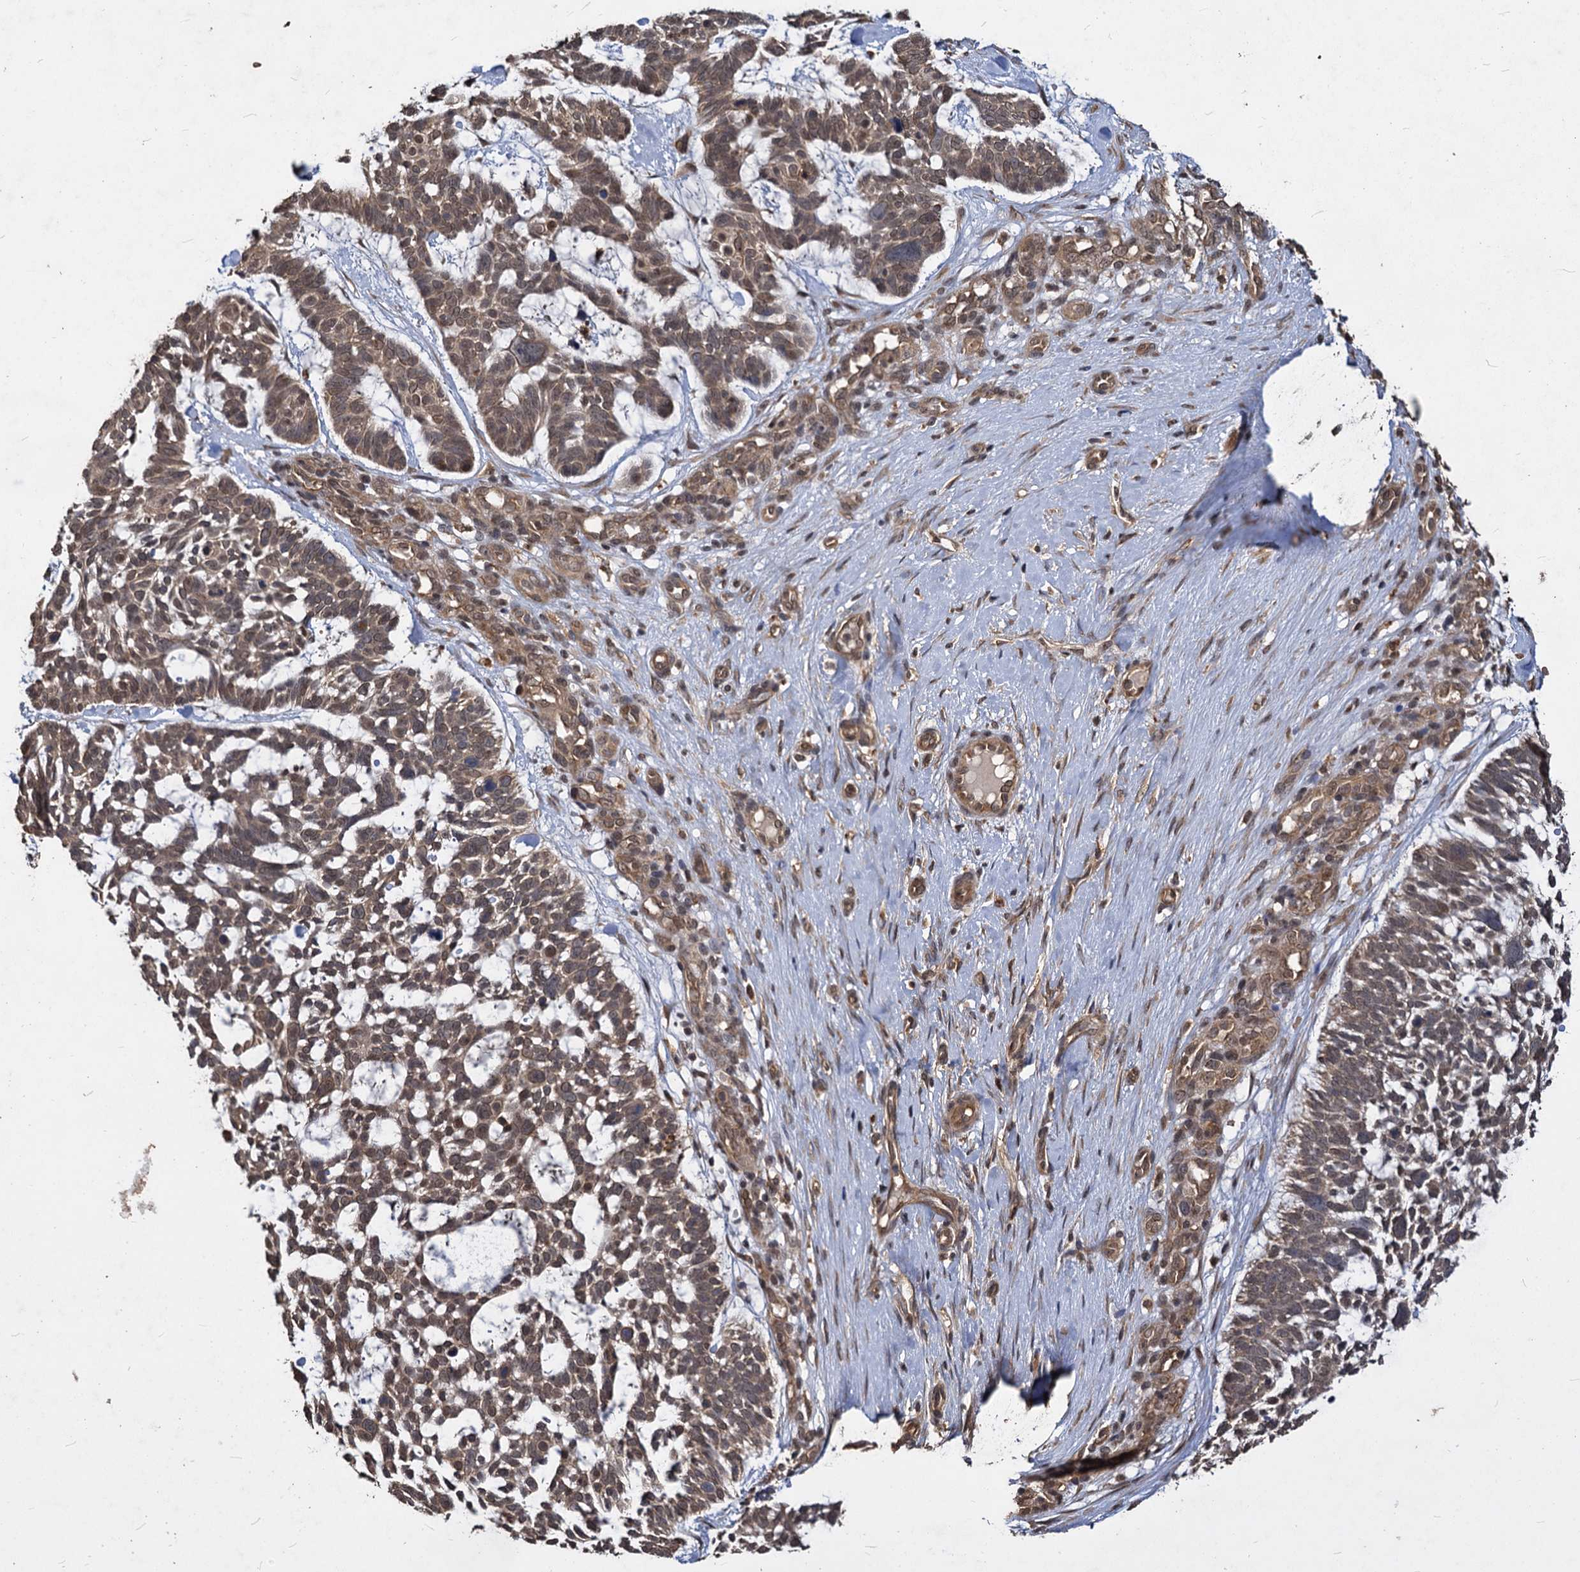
{"staining": {"intensity": "moderate", "quantity": ">75%", "location": "cytoplasmic/membranous,nuclear"}, "tissue": "skin cancer", "cell_type": "Tumor cells", "image_type": "cancer", "snomed": [{"axis": "morphology", "description": "Basal cell carcinoma"}, {"axis": "topography", "description": "Skin"}], "caption": "This is an image of immunohistochemistry (IHC) staining of skin cancer, which shows moderate staining in the cytoplasmic/membranous and nuclear of tumor cells.", "gene": "VPS51", "patient": {"sex": "male", "age": 88}}